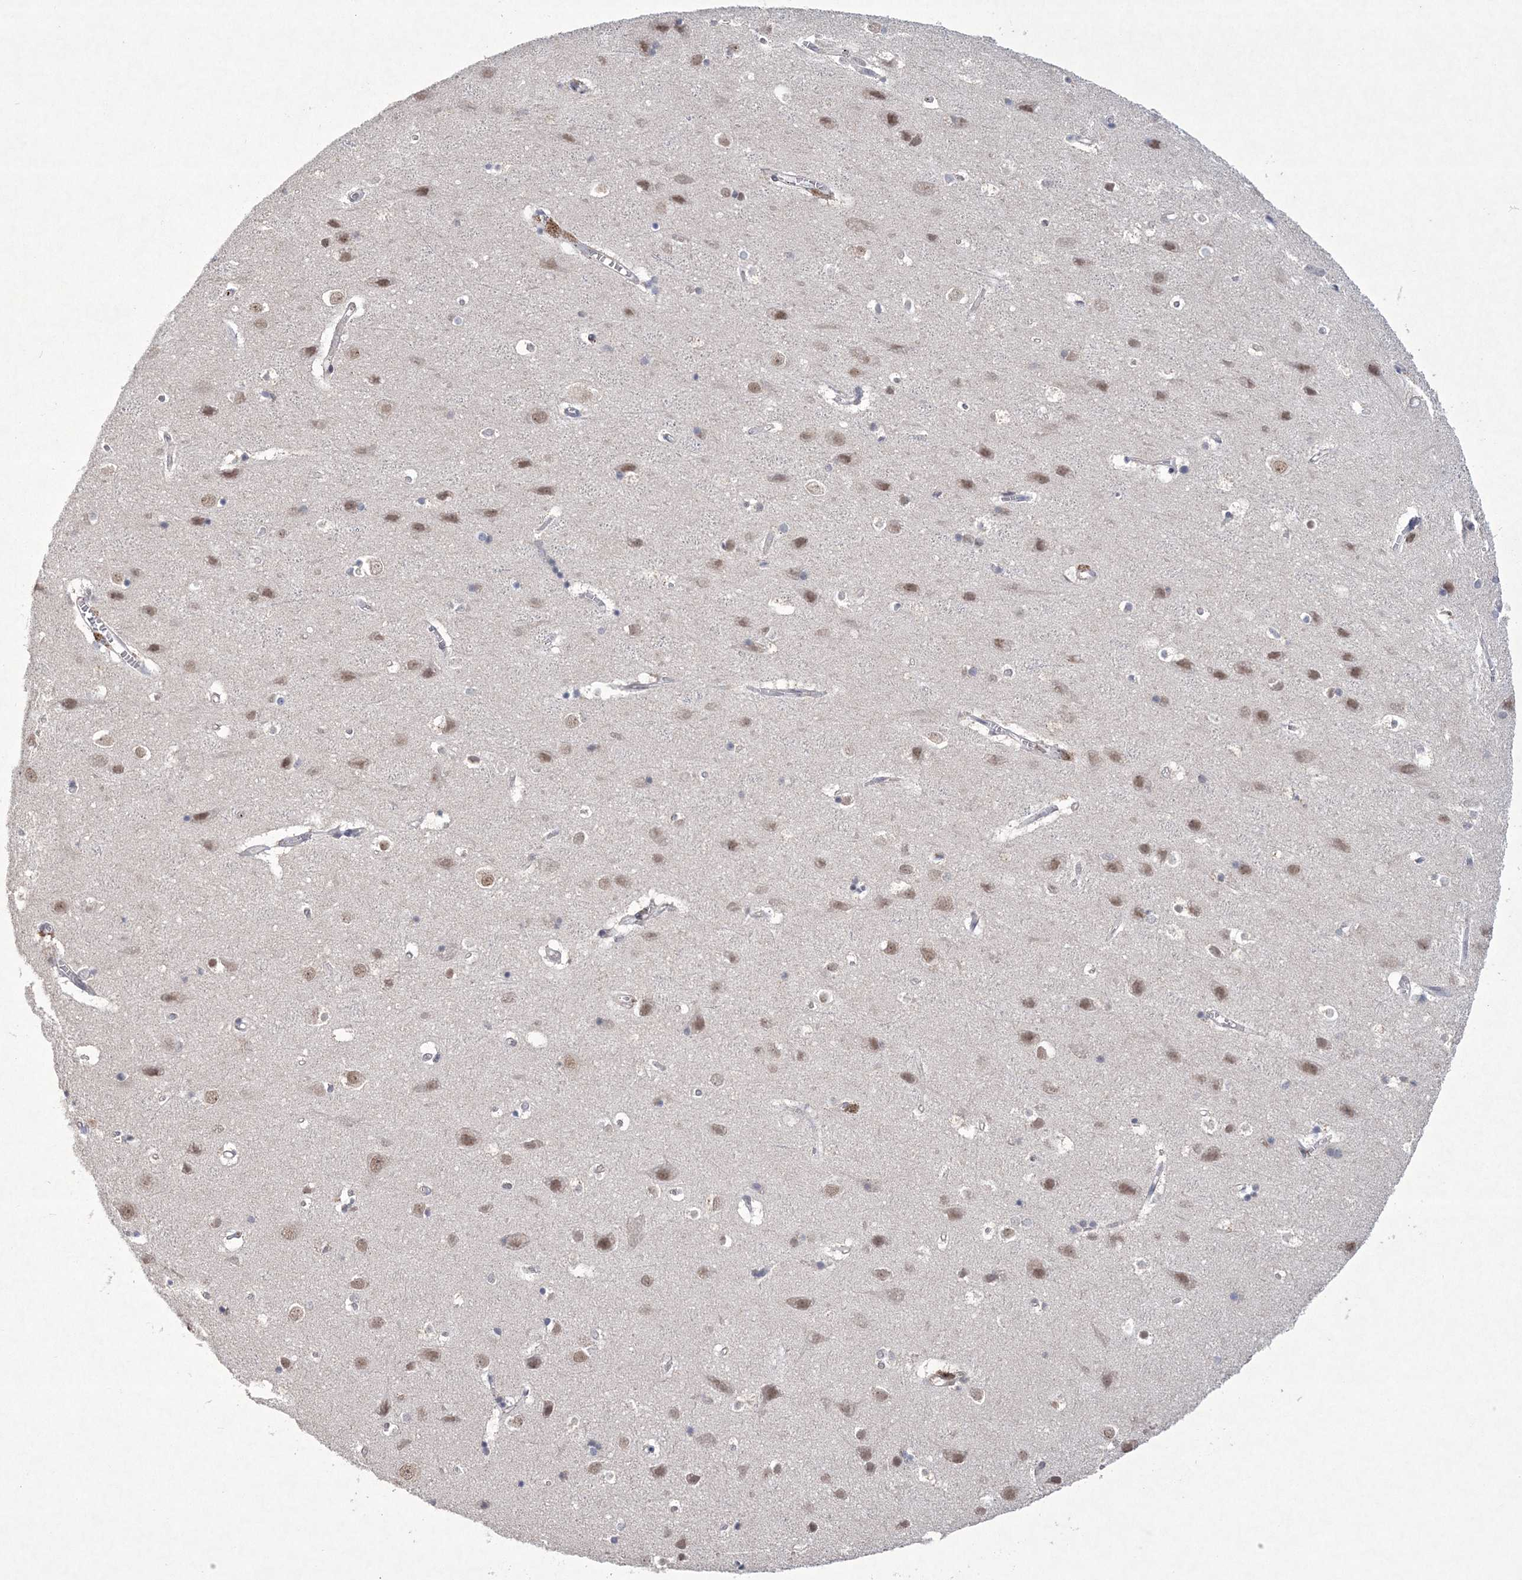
{"staining": {"intensity": "weak", "quantity": "<25%", "location": "cytoplasmic/membranous"}, "tissue": "cerebral cortex", "cell_type": "Endothelial cells", "image_type": "normal", "snomed": [{"axis": "morphology", "description": "Normal tissue, NOS"}, {"axis": "topography", "description": "Cerebral cortex"}], "caption": "Endothelial cells show no significant protein positivity in normal cerebral cortex. (Stains: DAB immunohistochemistry with hematoxylin counter stain, Microscopy: brightfield microscopy at high magnification).", "gene": "DPCD", "patient": {"sex": "male", "age": 54}}